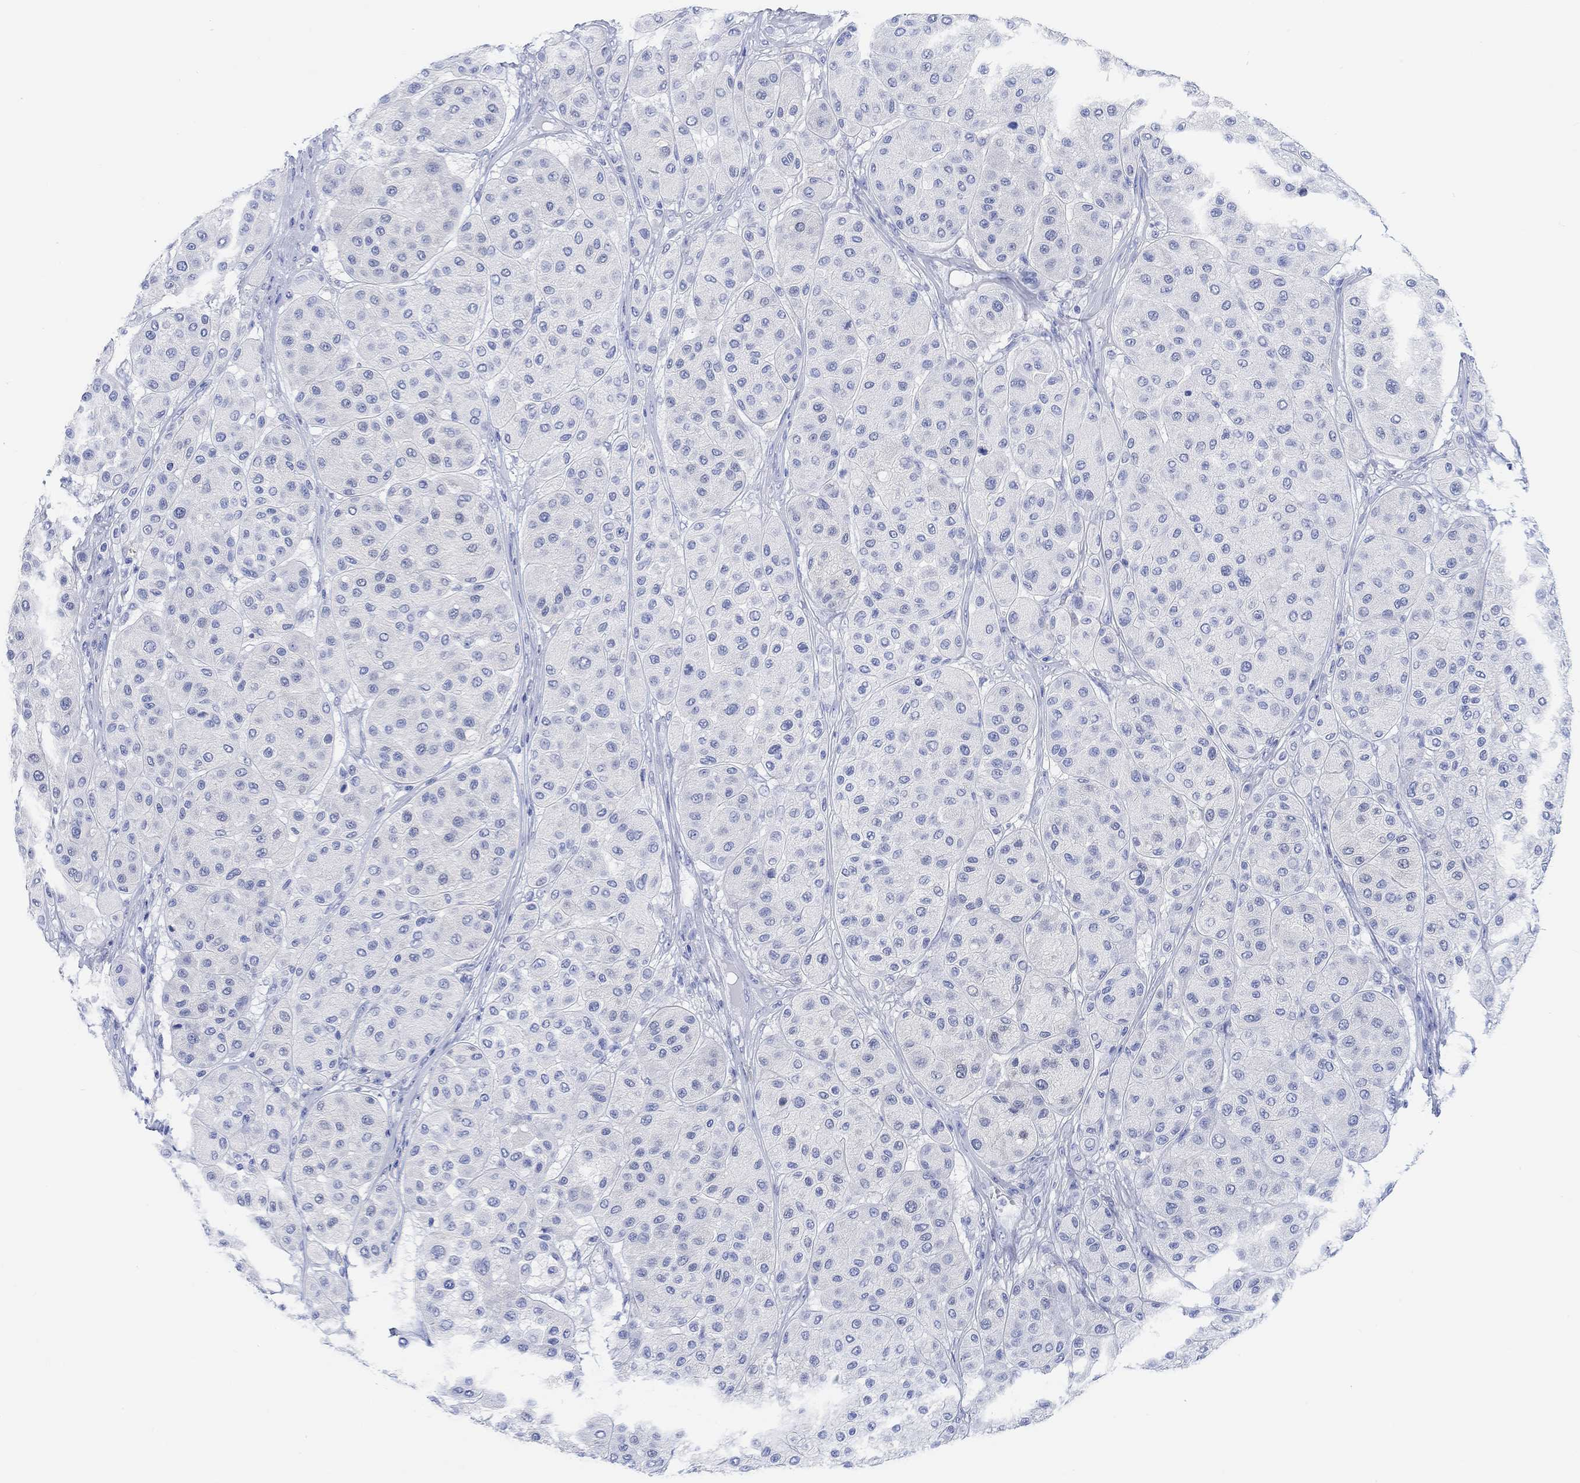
{"staining": {"intensity": "negative", "quantity": "none", "location": "none"}, "tissue": "melanoma", "cell_type": "Tumor cells", "image_type": "cancer", "snomed": [{"axis": "morphology", "description": "Malignant melanoma, Metastatic site"}, {"axis": "topography", "description": "Smooth muscle"}], "caption": "Protein analysis of melanoma exhibits no significant positivity in tumor cells.", "gene": "ANKRD33", "patient": {"sex": "male", "age": 41}}